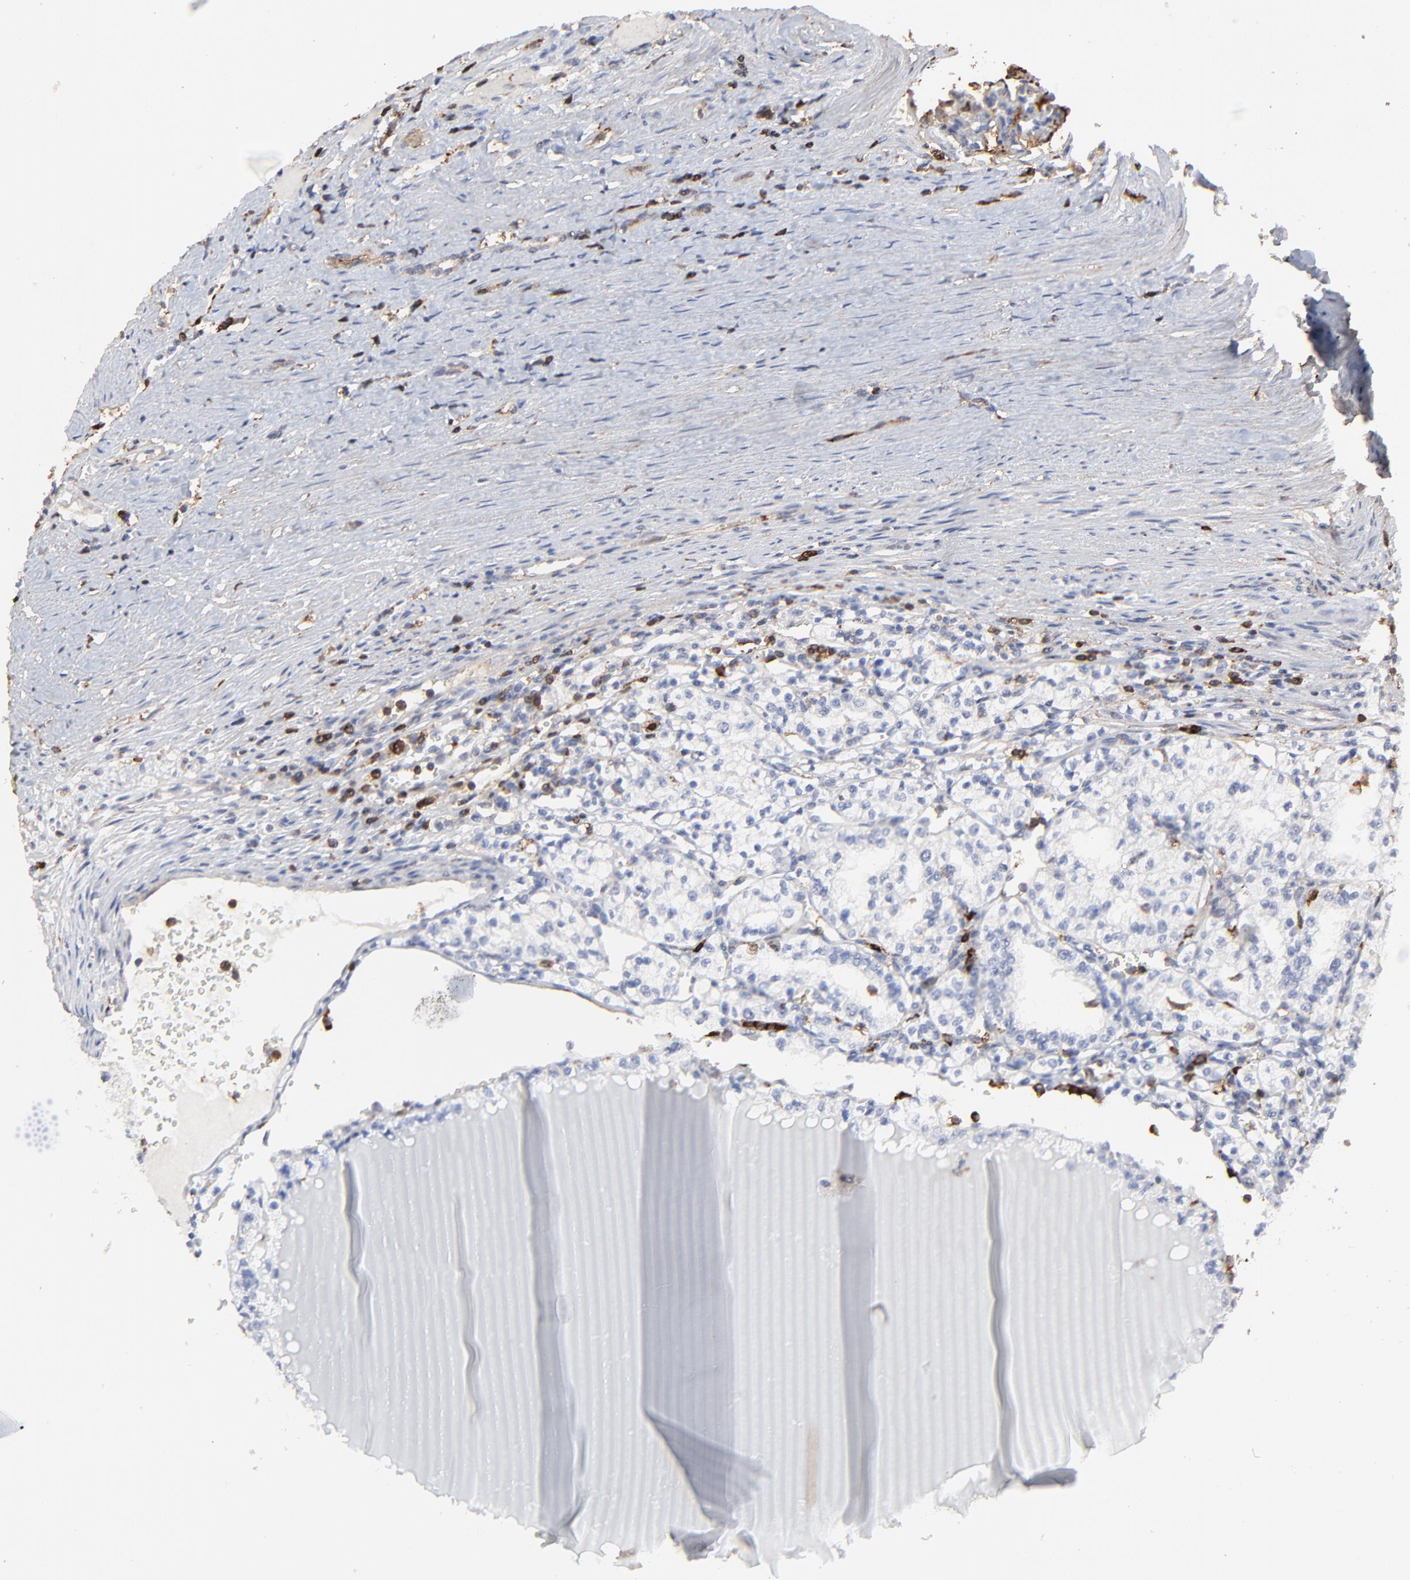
{"staining": {"intensity": "negative", "quantity": "none", "location": "none"}, "tissue": "renal cancer", "cell_type": "Tumor cells", "image_type": "cancer", "snomed": [{"axis": "morphology", "description": "Adenocarcinoma, NOS"}, {"axis": "topography", "description": "Kidney"}], "caption": "Immunohistochemistry of human adenocarcinoma (renal) shows no staining in tumor cells.", "gene": "SLC6A14", "patient": {"sex": "male", "age": 61}}